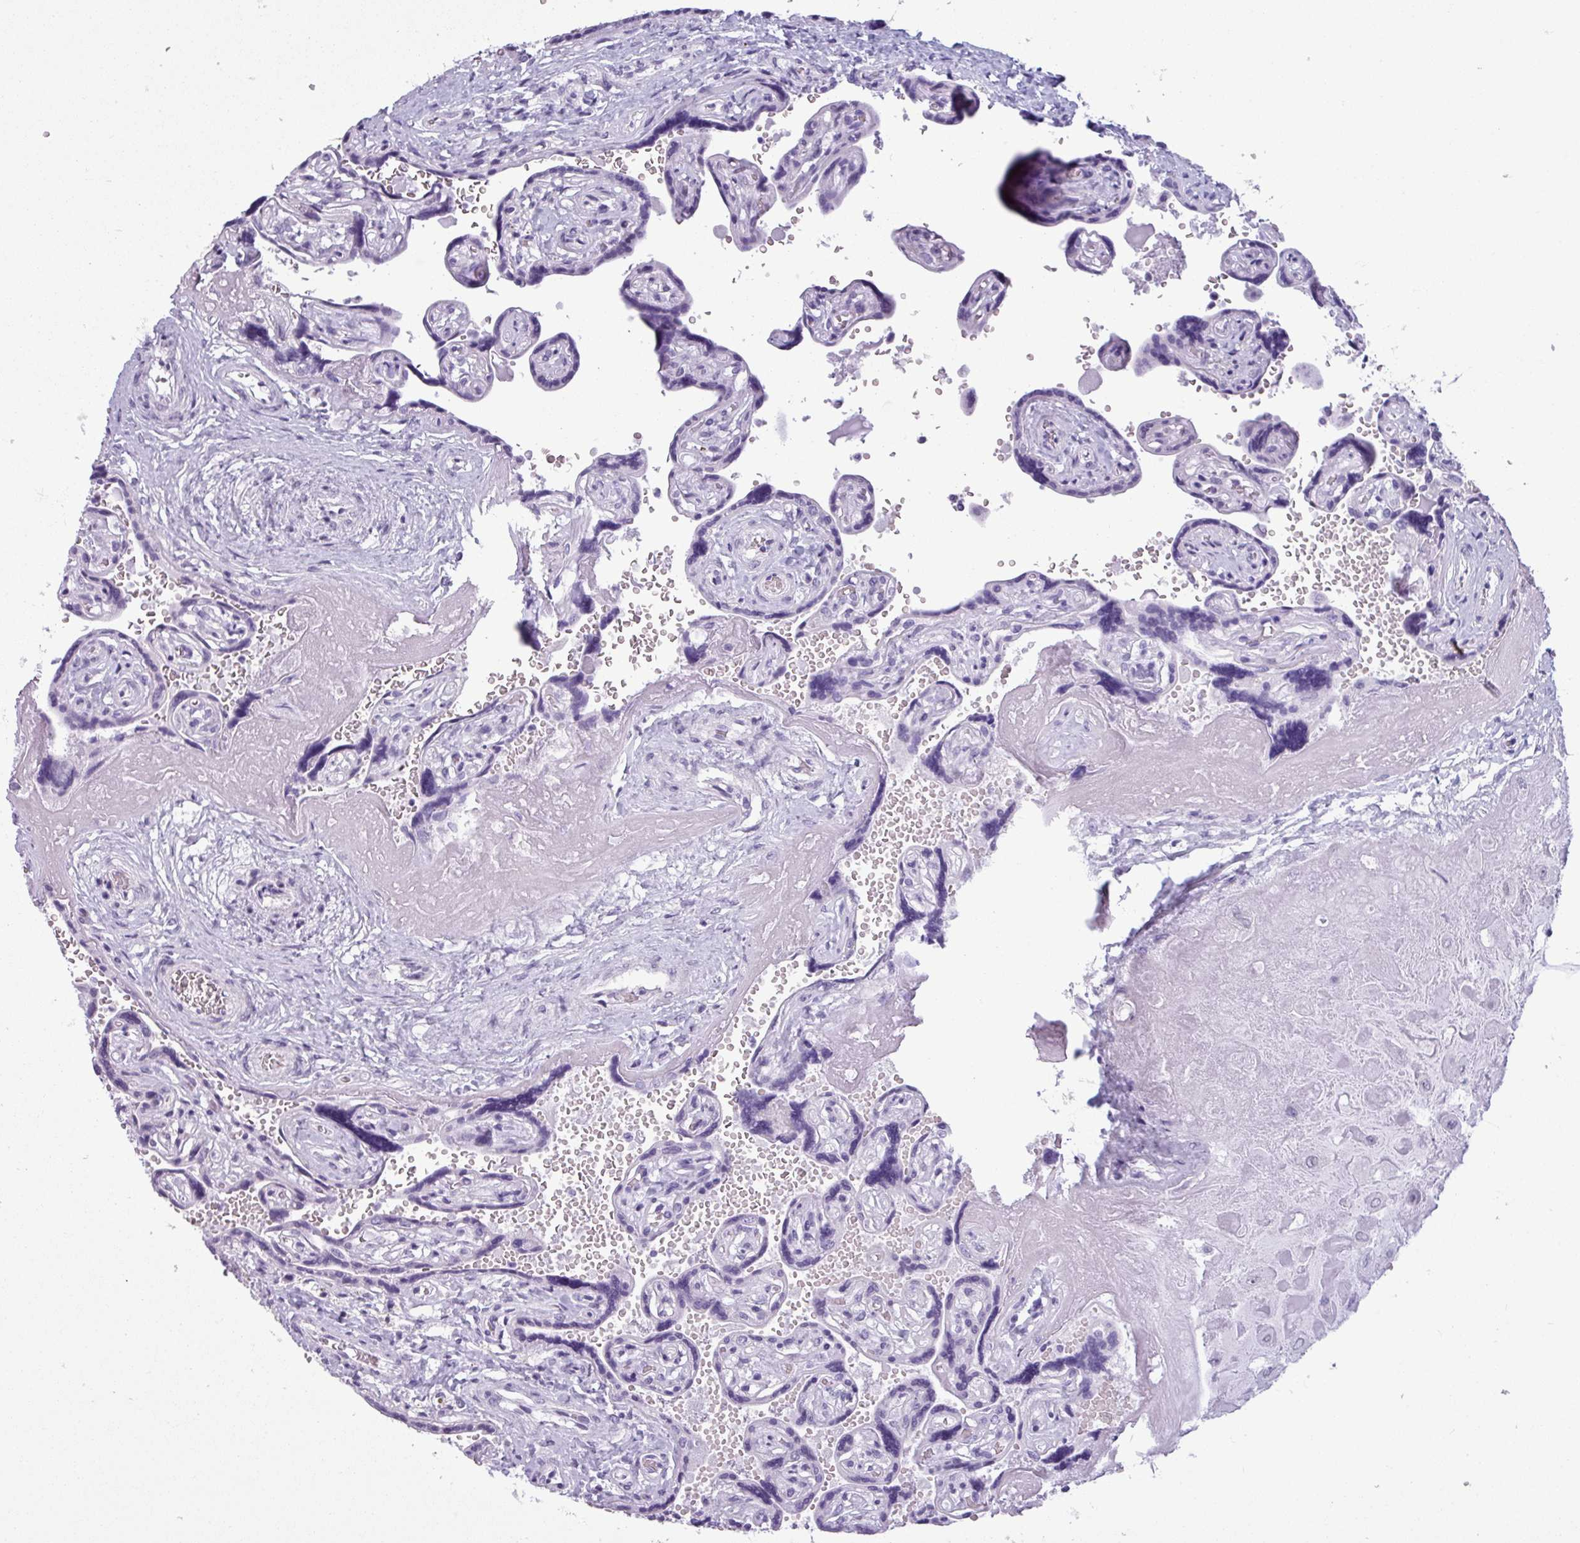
{"staining": {"intensity": "negative", "quantity": "none", "location": "none"}, "tissue": "placenta", "cell_type": "Decidual cells", "image_type": "normal", "snomed": [{"axis": "morphology", "description": "Normal tissue, NOS"}, {"axis": "topography", "description": "Placenta"}], "caption": "Benign placenta was stained to show a protein in brown. There is no significant staining in decidual cells. The staining is performed using DAB (3,3'-diaminobenzidine) brown chromogen with nuclei counter-stained in using hematoxylin.", "gene": "SRGAP1", "patient": {"sex": "female", "age": 32}}